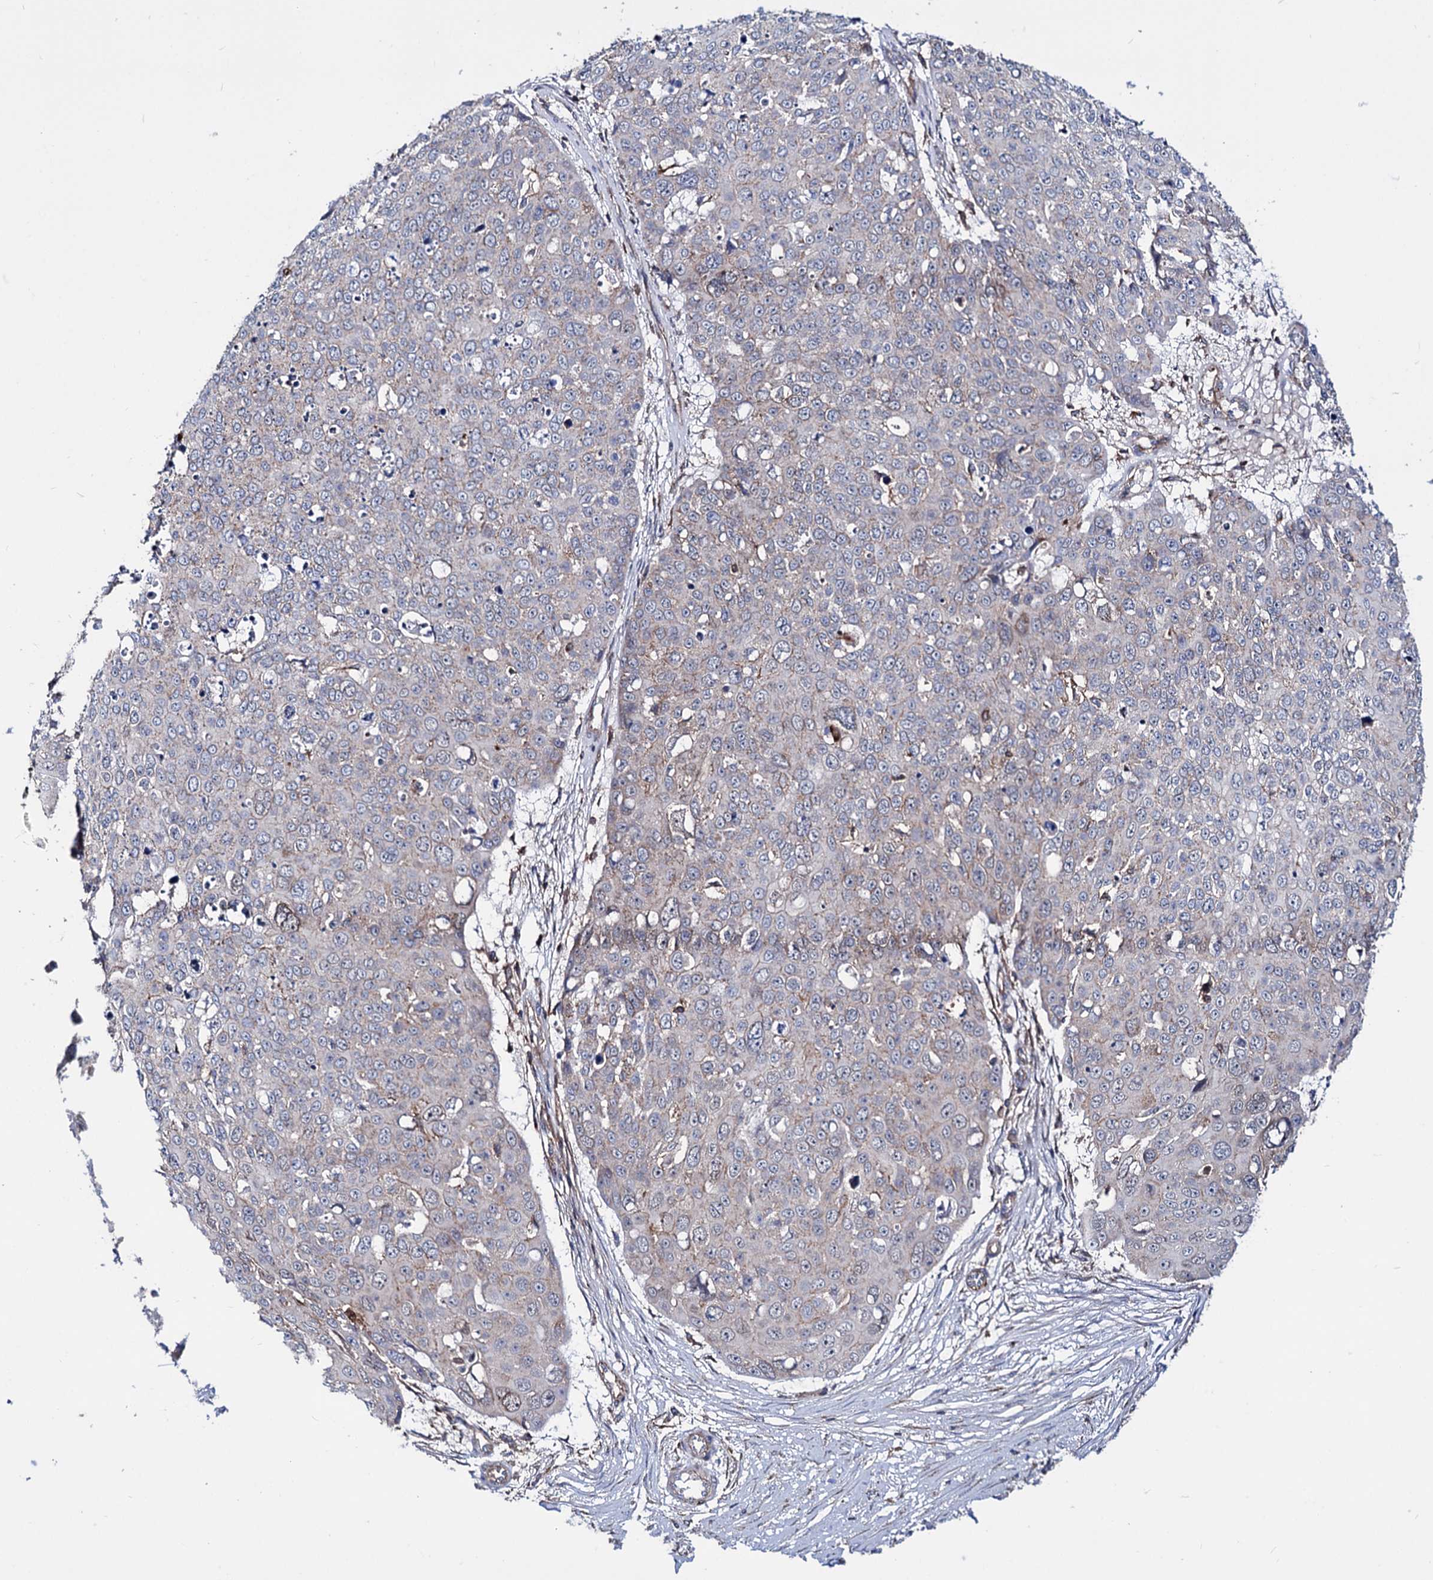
{"staining": {"intensity": "negative", "quantity": "none", "location": "none"}, "tissue": "skin cancer", "cell_type": "Tumor cells", "image_type": "cancer", "snomed": [{"axis": "morphology", "description": "Squamous cell carcinoma, NOS"}, {"axis": "topography", "description": "Skin"}], "caption": "Immunohistochemistry (IHC) of skin cancer (squamous cell carcinoma) demonstrates no expression in tumor cells.", "gene": "DEF6", "patient": {"sex": "male", "age": 71}}